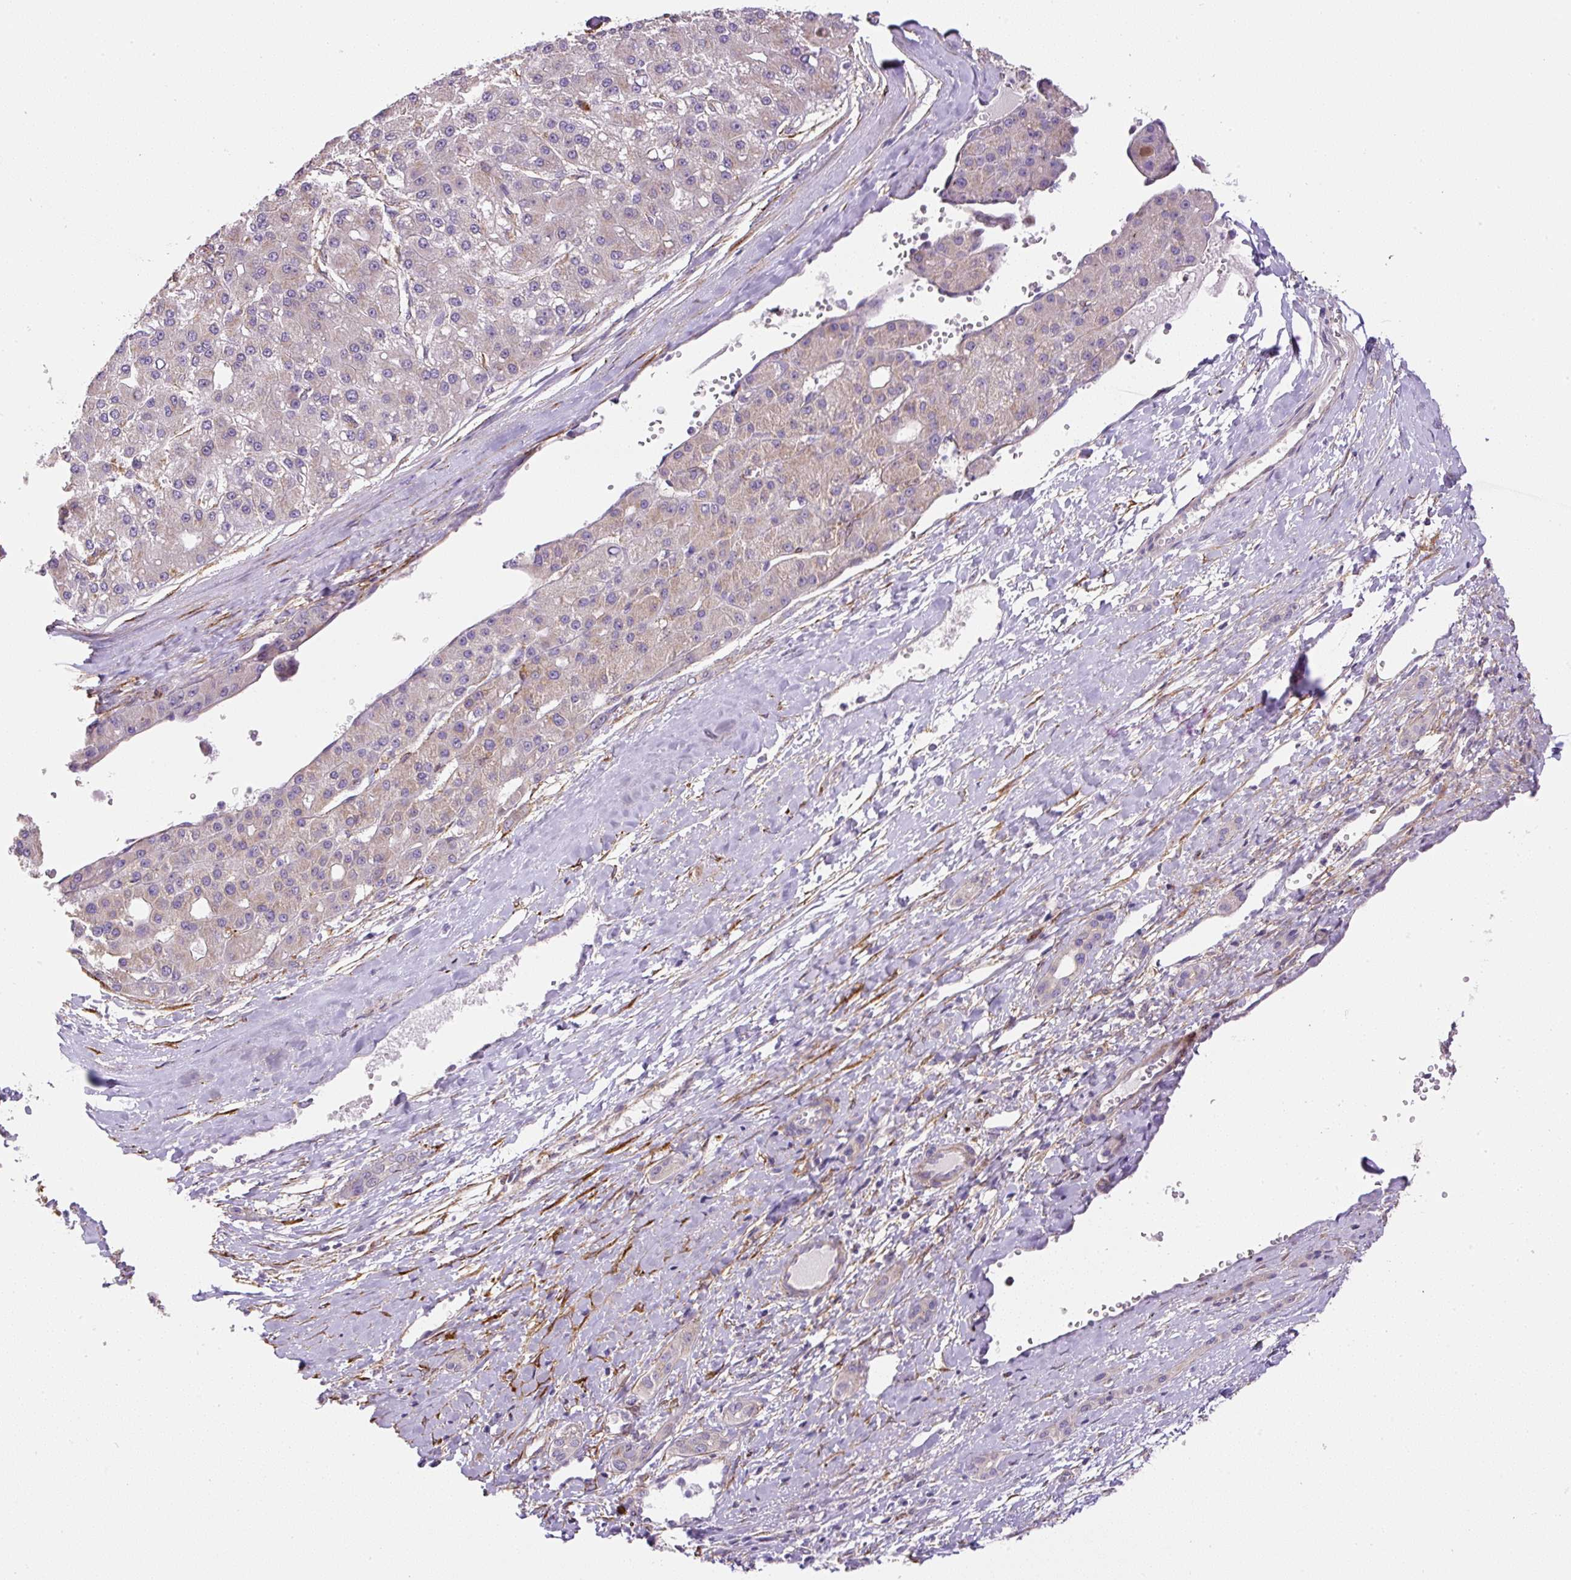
{"staining": {"intensity": "weak", "quantity": "25%-75%", "location": "cytoplasmic/membranous"}, "tissue": "liver cancer", "cell_type": "Tumor cells", "image_type": "cancer", "snomed": [{"axis": "morphology", "description": "Carcinoma, Hepatocellular, NOS"}, {"axis": "topography", "description": "Liver"}], "caption": "The micrograph exhibits immunohistochemical staining of liver cancer (hepatocellular carcinoma). There is weak cytoplasmic/membranous expression is appreciated in approximately 25%-75% of tumor cells.", "gene": "RNF170", "patient": {"sex": "male", "age": 67}}